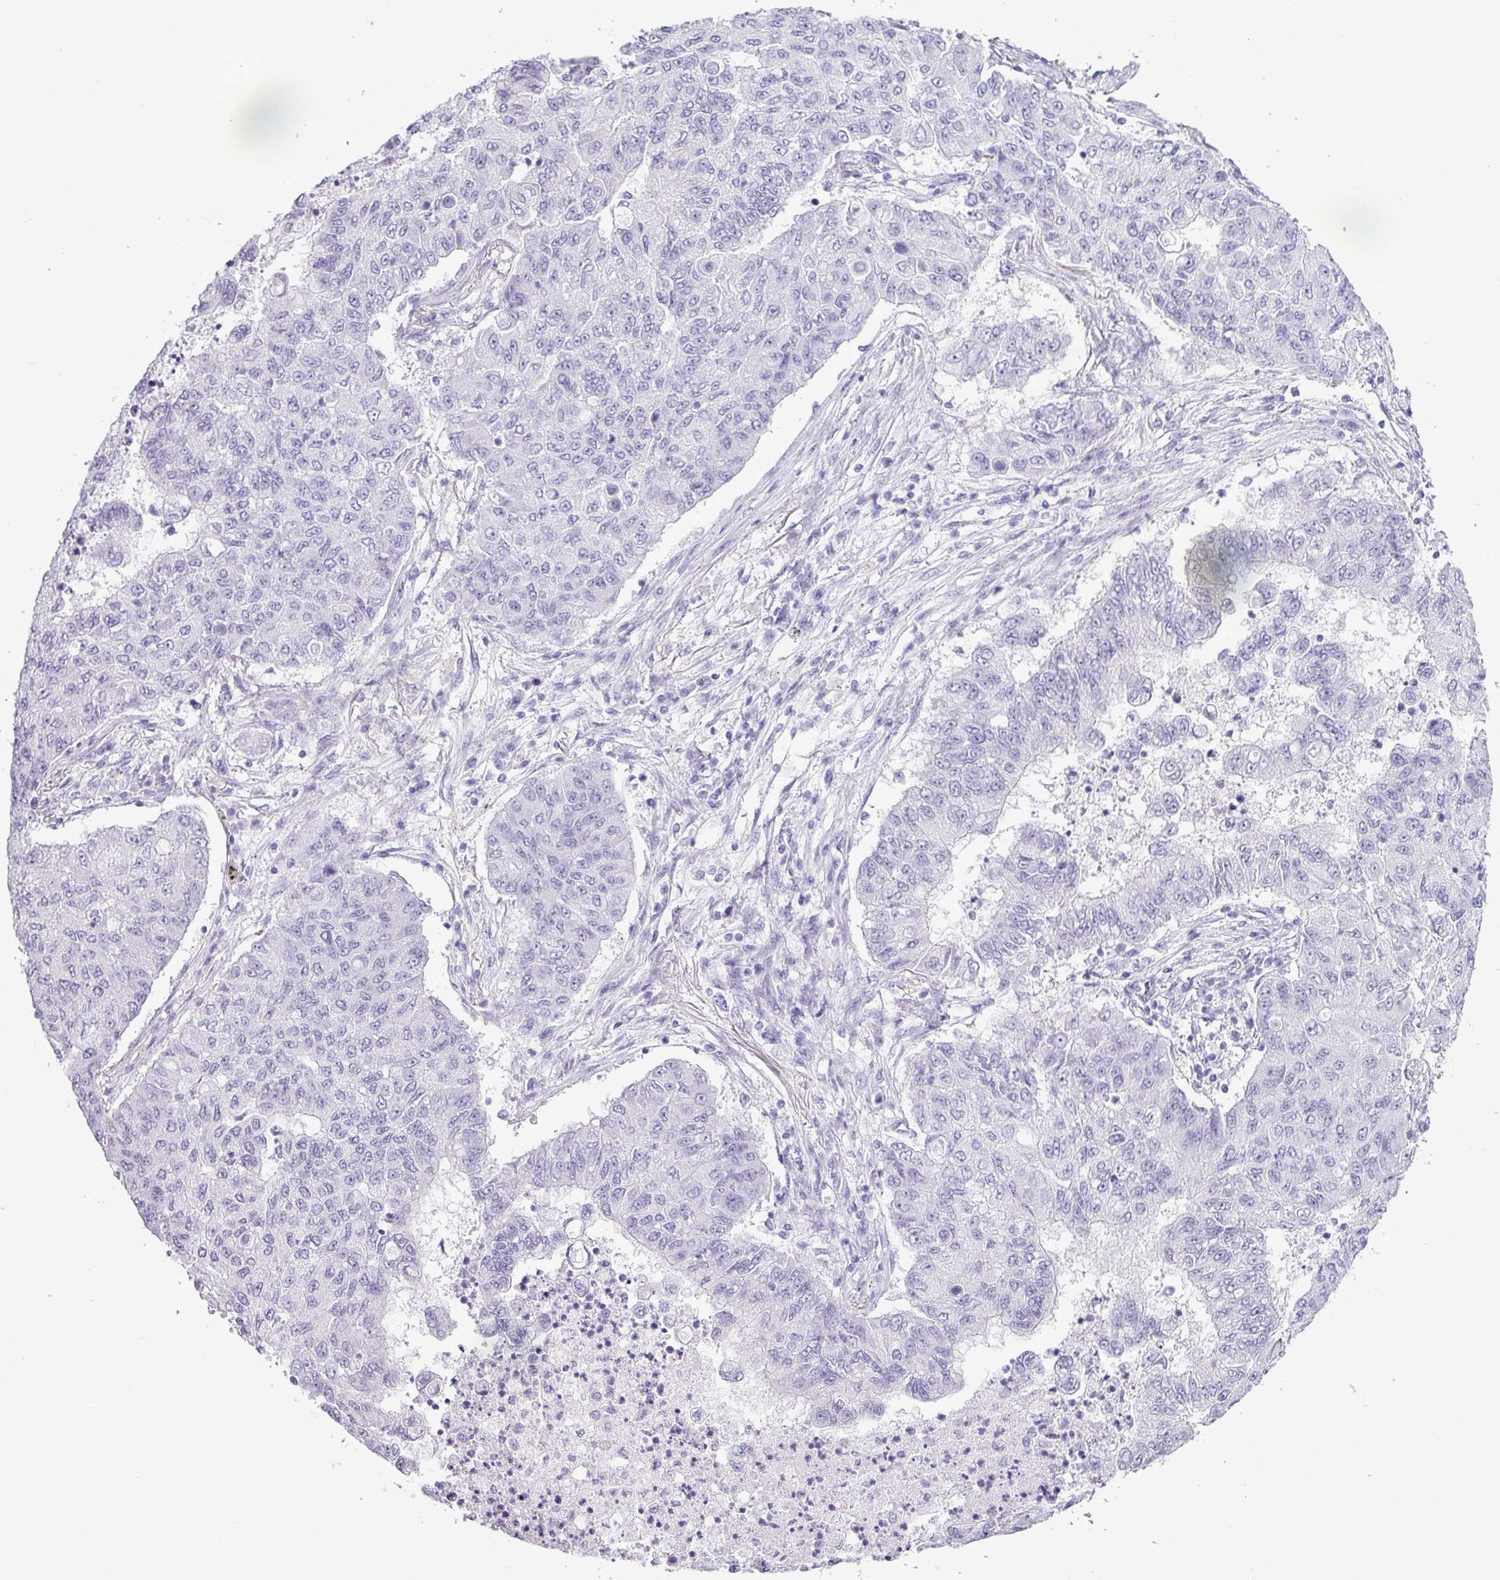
{"staining": {"intensity": "negative", "quantity": "none", "location": "none"}, "tissue": "lung cancer", "cell_type": "Tumor cells", "image_type": "cancer", "snomed": [{"axis": "morphology", "description": "Squamous cell carcinoma, NOS"}, {"axis": "topography", "description": "Lung"}], "caption": "IHC histopathology image of neoplastic tissue: human lung squamous cell carcinoma stained with DAB exhibits no significant protein expression in tumor cells.", "gene": "AMY1B", "patient": {"sex": "male", "age": 74}}